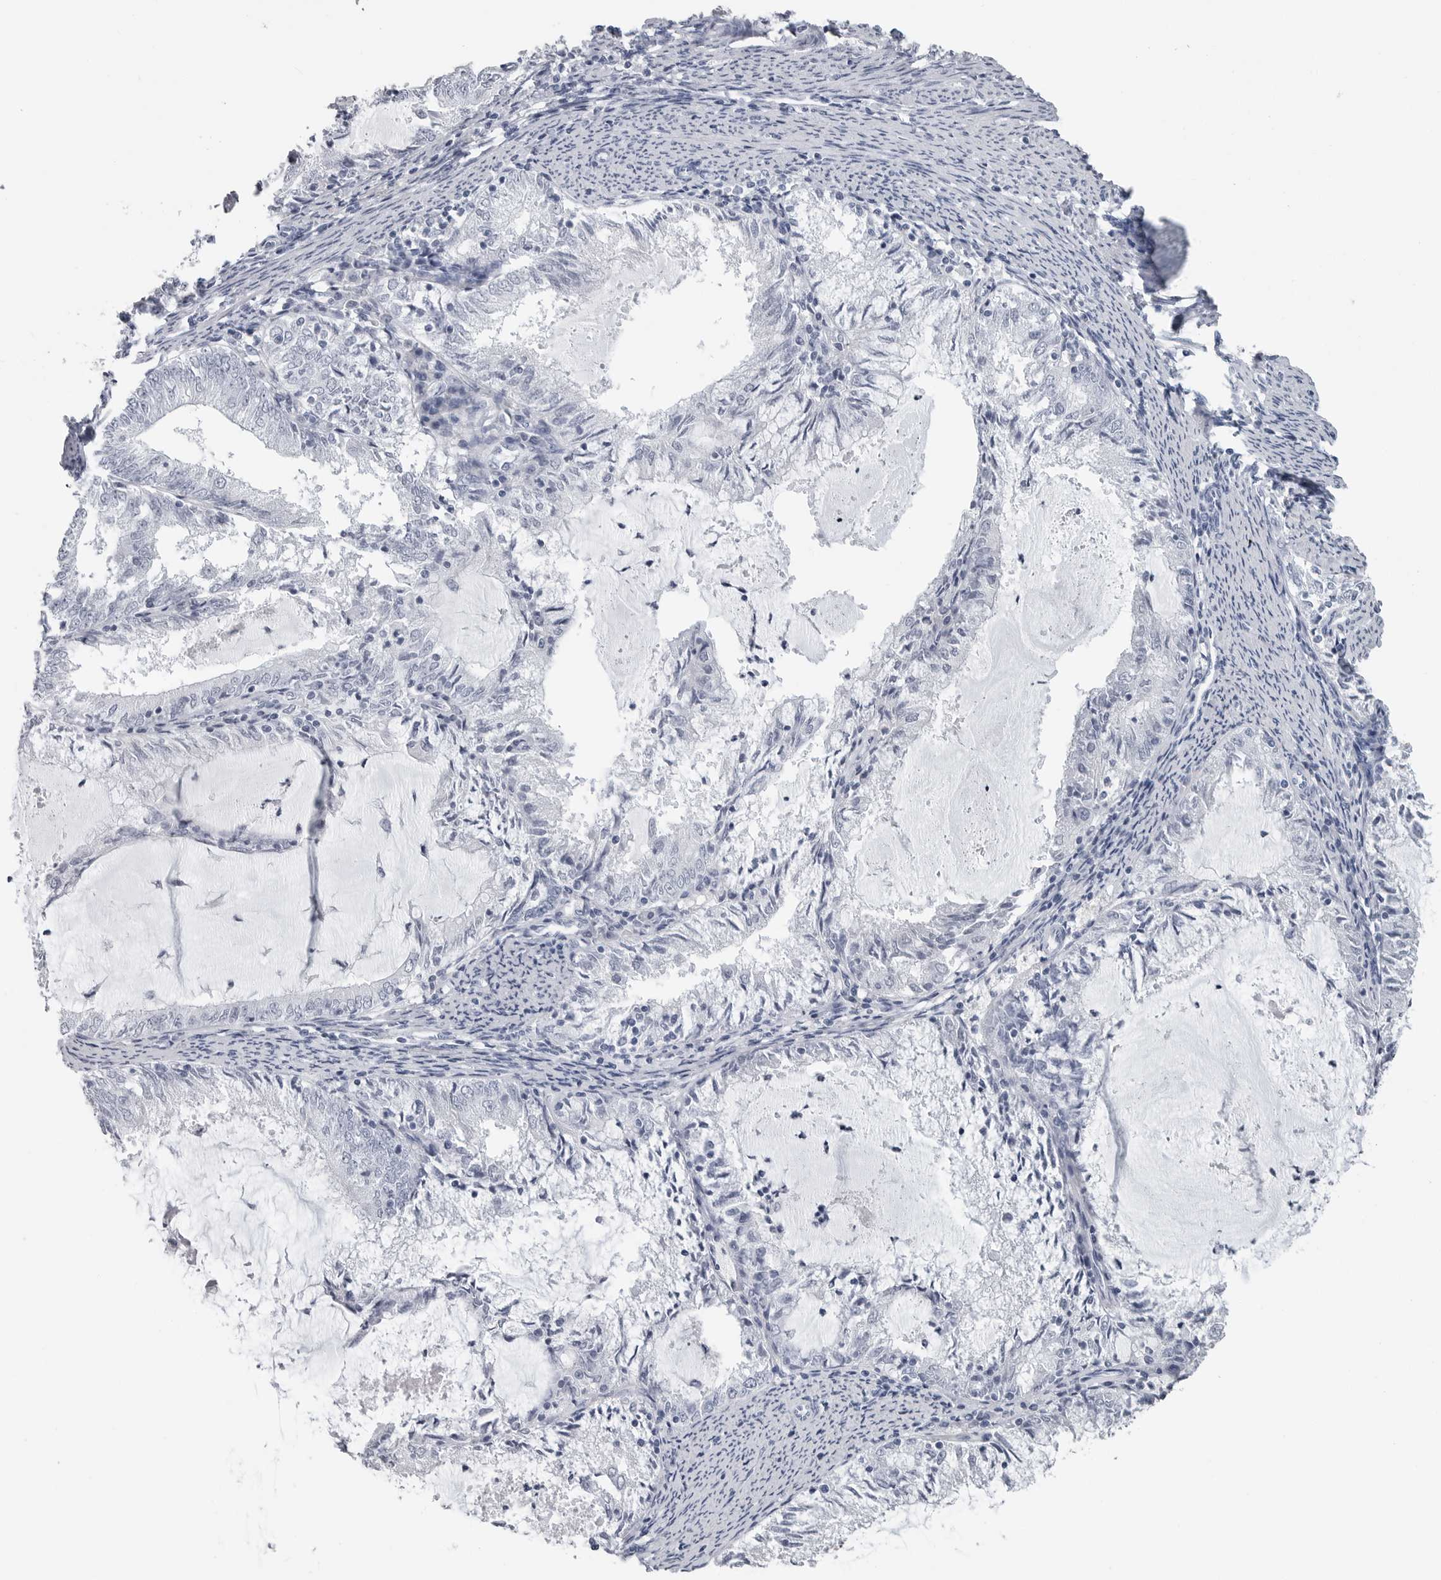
{"staining": {"intensity": "negative", "quantity": "none", "location": "none"}, "tissue": "endometrial cancer", "cell_type": "Tumor cells", "image_type": "cancer", "snomed": [{"axis": "morphology", "description": "Adenocarcinoma, NOS"}, {"axis": "topography", "description": "Endometrium"}], "caption": "There is no significant positivity in tumor cells of adenocarcinoma (endometrial).", "gene": "AMPD1", "patient": {"sex": "female", "age": 57}}